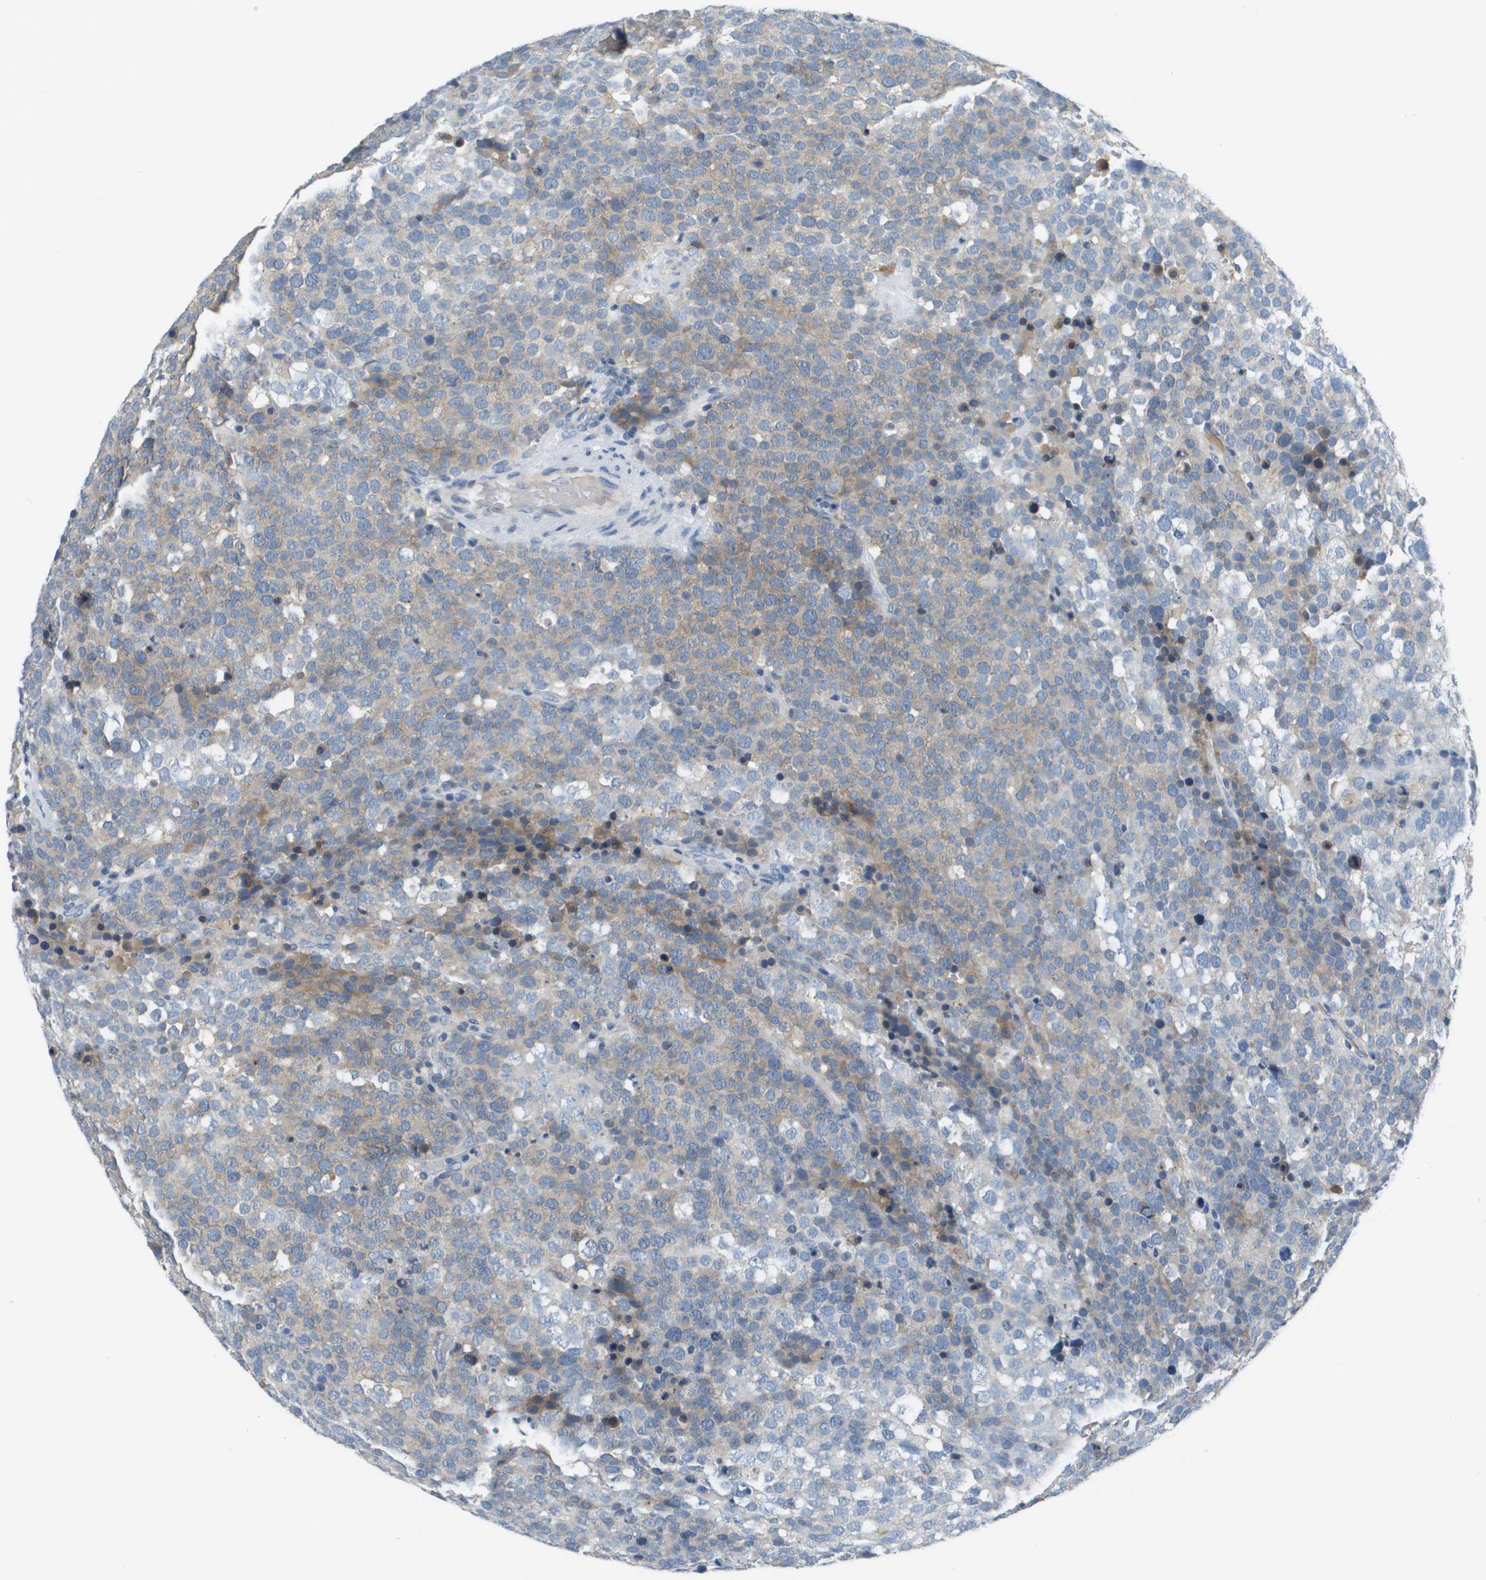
{"staining": {"intensity": "weak", "quantity": ">75%", "location": "cytoplasmic/membranous"}, "tissue": "testis cancer", "cell_type": "Tumor cells", "image_type": "cancer", "snomed": [{"axis": "morphology", "description": "Seminoma, NOS"}, {"axis": "topography", "description": "Testis"}], "caption": "Tumor cells display low levels of weak cytoplasmic/membranous expression in approximately >75% of cells in human testis cancer. (IHC, brightfield microscopy, high magnification).", "gene": "NCS1", "patient": {"sex": "male", "age": 71}}